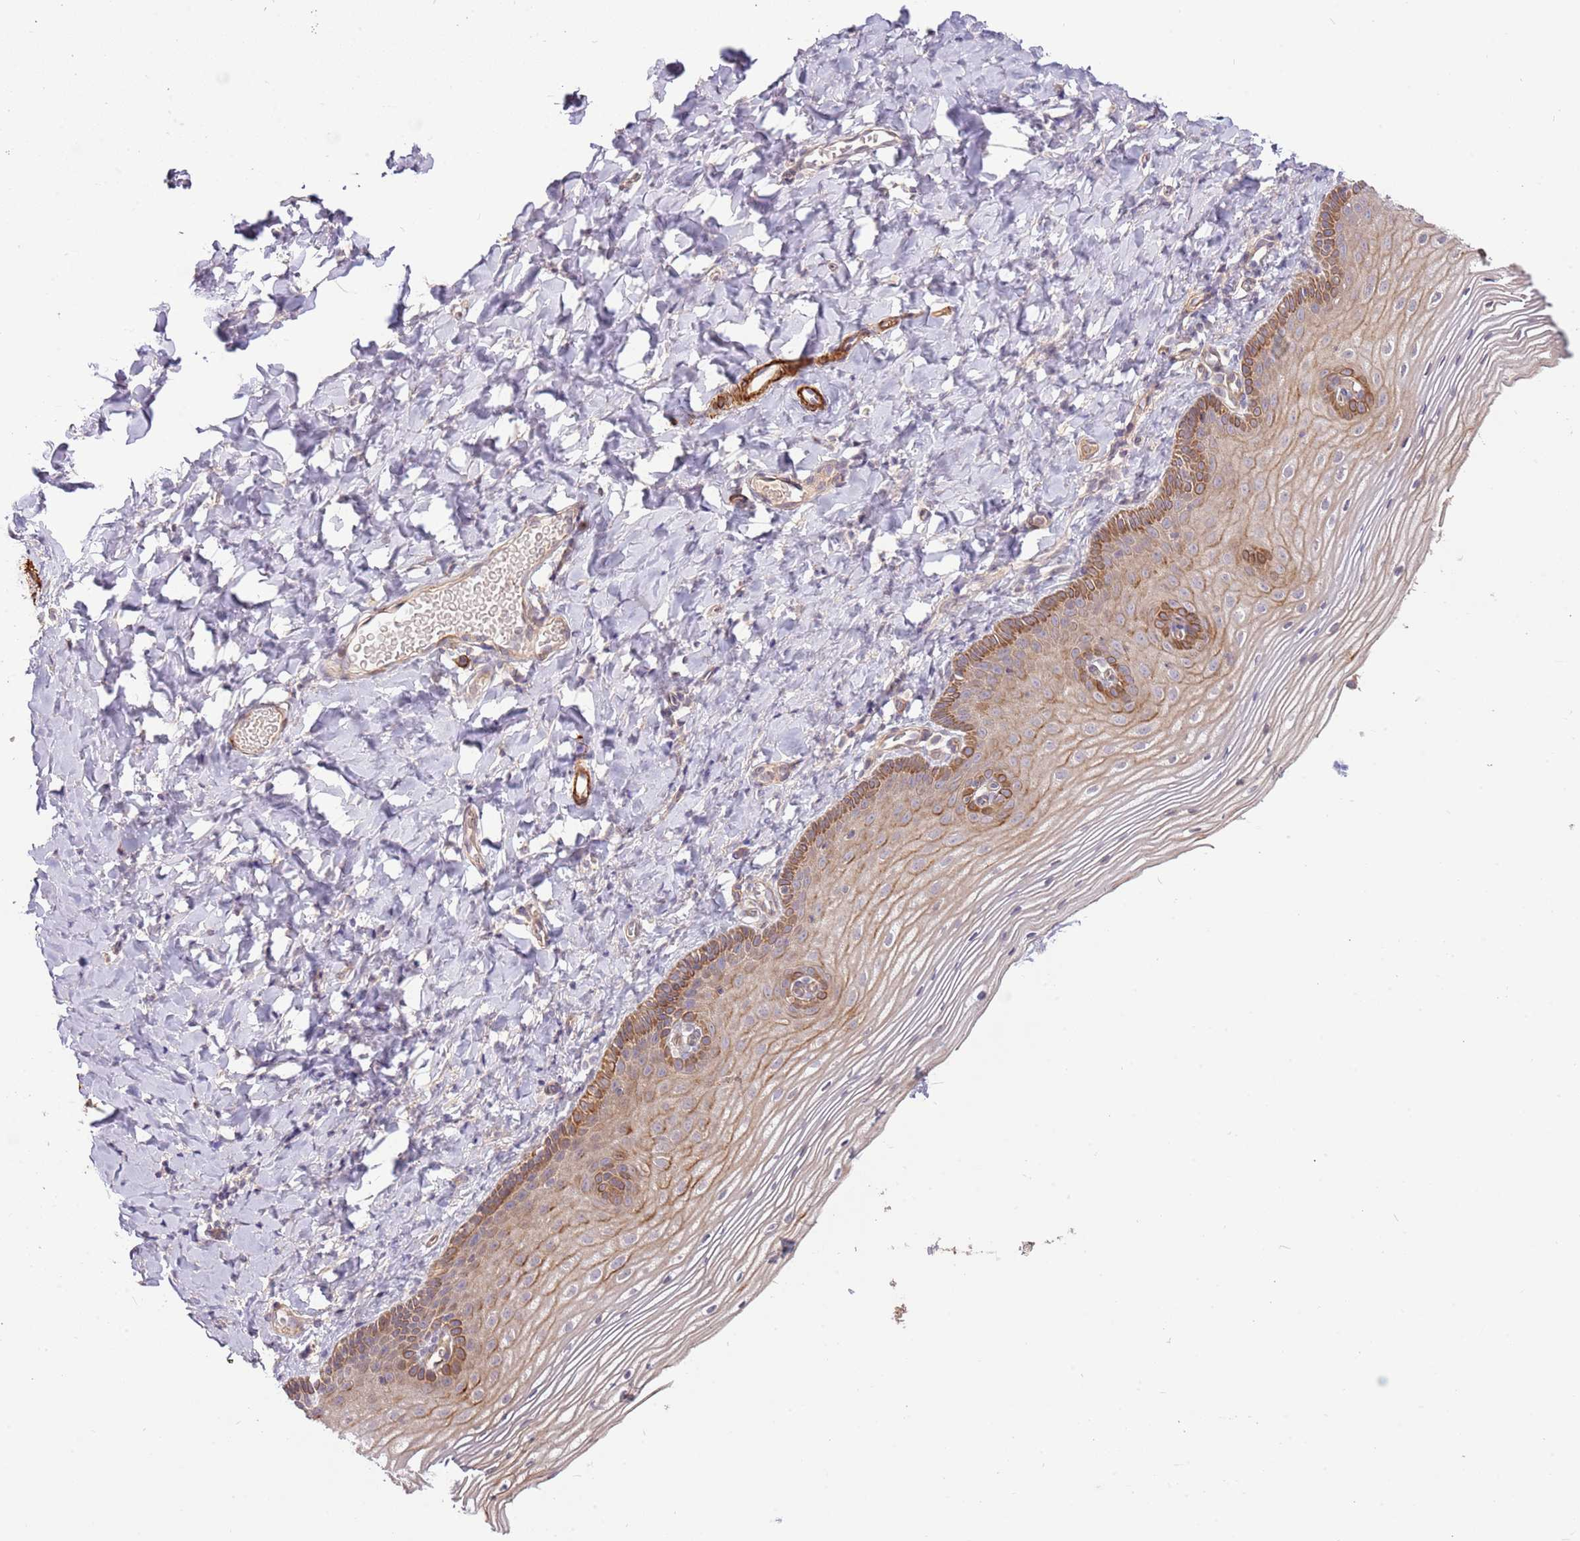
{"staining": {"intensity": "moderate", "quantity": ">75%", "location": "cytoplasmic/membranous"}, "tissue": "vagina", "cell_type": "Squamous epithelial cells", "image_type": "normal", "snomed": [{"axis": "morphology", "description": "Normal tissue, NOS"}, {"axis": "topography", "description": "Vagina"}], "caption": "This micrograph exhibits normal vagina stained with immunohistochemistry (IHC) to label a protein in brown. The cytoplasmic/membranous of squamous epithelial cells show moderate positivity for the protein. Nuclei are counter-stained blue.", "gene": "RNF128", "patient": {"sex": "female", "age": 60}}